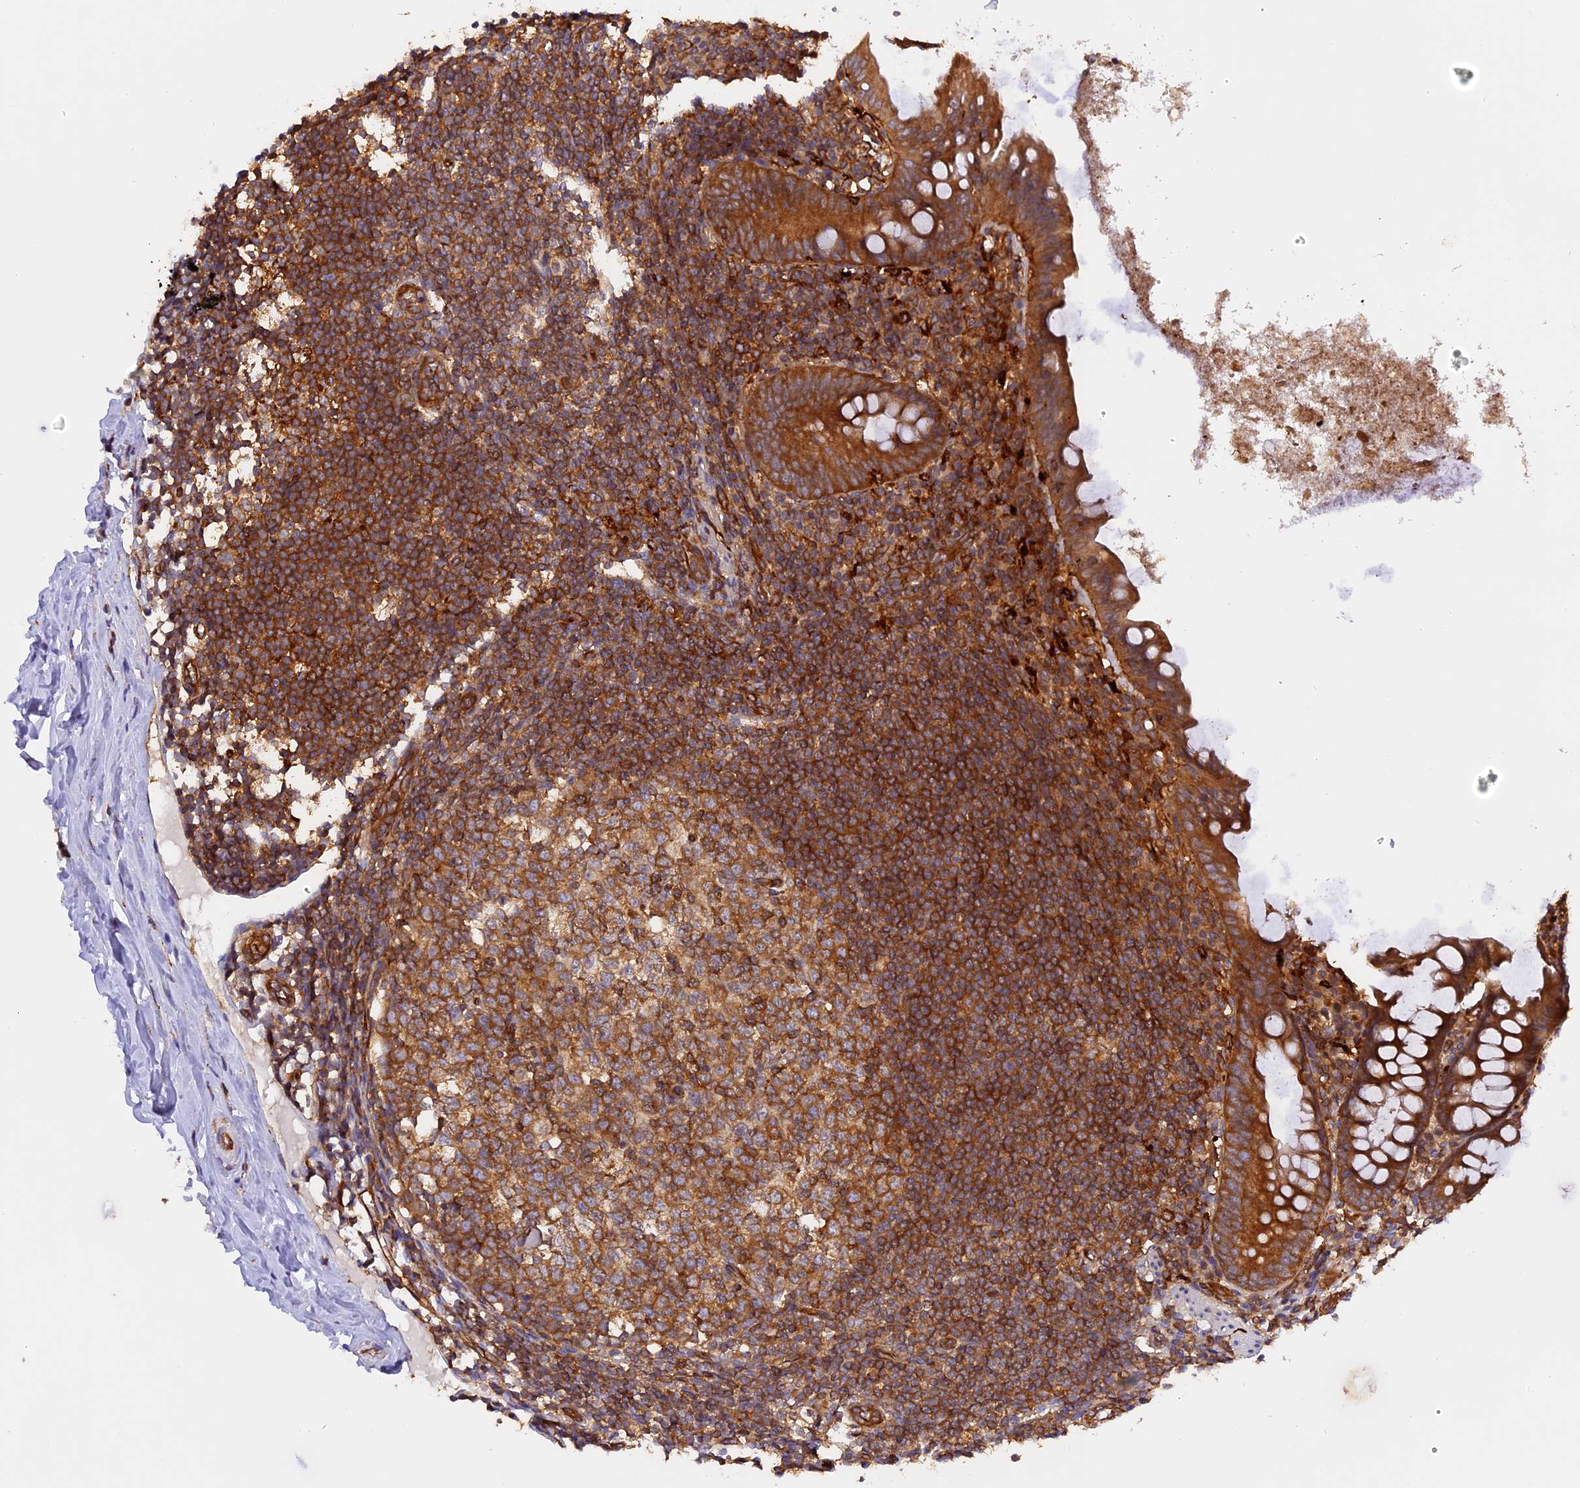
{"staining": {"intensity": "strong", "quantity": ">75%", "location": "cytoplasmic/membranous"}, "tissue": "appendix", "cell_type": "Glandular cells", "image_type": "normal", "snomed": [{"axis": "morphology", "description": "Normal tissue, NOS"}, {"axis": "topography", "description": "Appendix"}], "caption": "This micrograph shows IHC staining of unremarkable appendix, with high strong cytoplasmic/membranous expression in about >75% of glandular cells.", "gene": "C5orf22", "patient": {"sex": "female", "age": 51}}